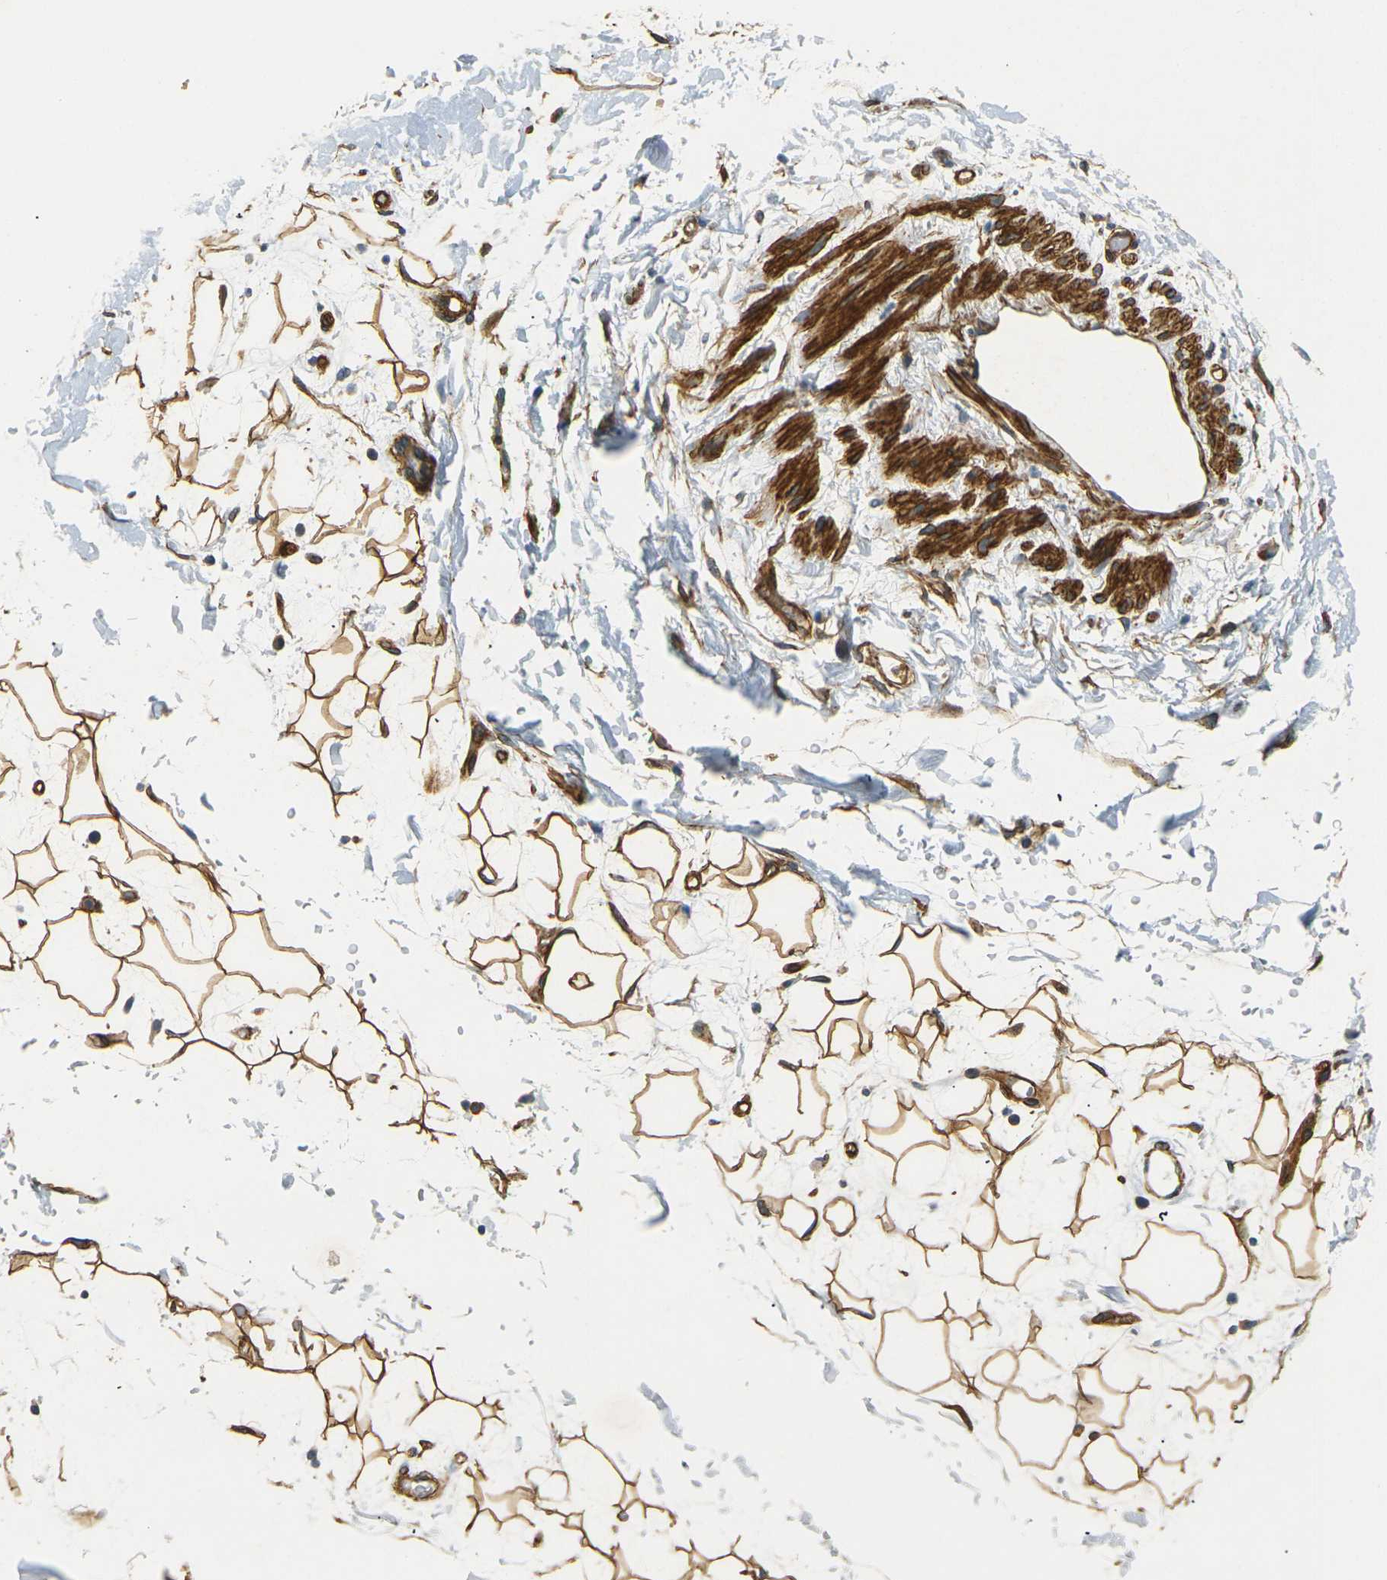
{"staining": {"intensity": "strong", "quantity": ">75%", "location": "cytoplasmic/membranous"}, "tissue": "adipose tissue", "cell_type": "Adipocytes", "image_type": "normal", "snomed": [{"axis": "morphology", "description": "Normal tissue, NOS"}, {"axis": "topography", "description": "Soft tissue"}], "caption": "A histopathology image of adipose tissue stained for a protein displays strong cytoplasmic/membranous brown staining in adipocytes.", "gene": "EPHA7", "patient": {"sex": "male", "age": 72}}